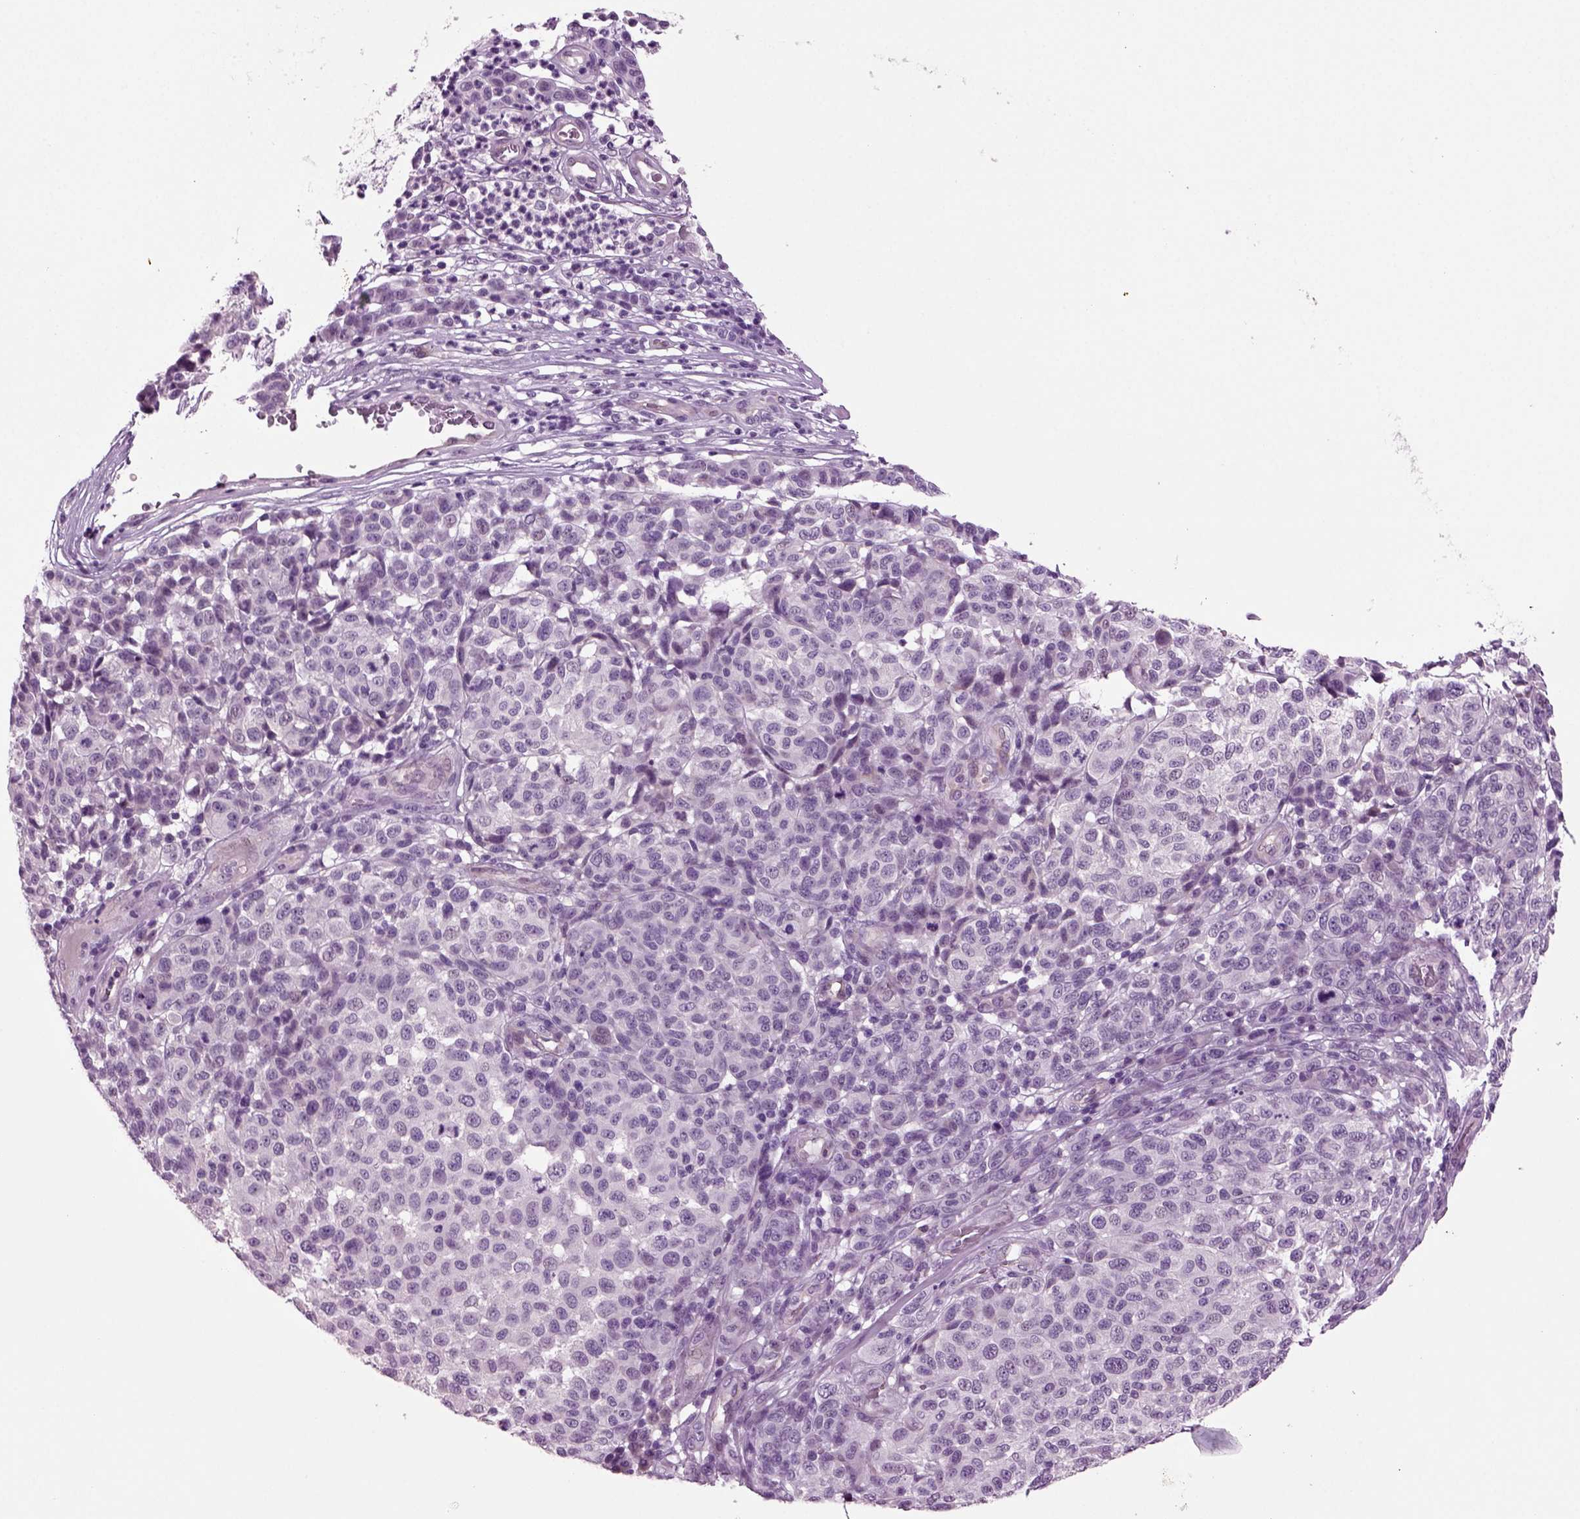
{"staining": {"intensity": "negative", "quantity": "none", "location": "none"}, "tissue": "melanoma", "cell_type": "Tumor cells", "image_type": "cancer", "snomed": [{"axis": "morphology", "description": "Malignant melanoma, NOS"}, {"axis": "topography", "description": "Skin"}], "caption": "Malignant melanoma was stained to show a protein in brown. There is no significant staining in tumor cells.", "gene": "COL9A2", "patient": {"sex": "male", "age": 59}}